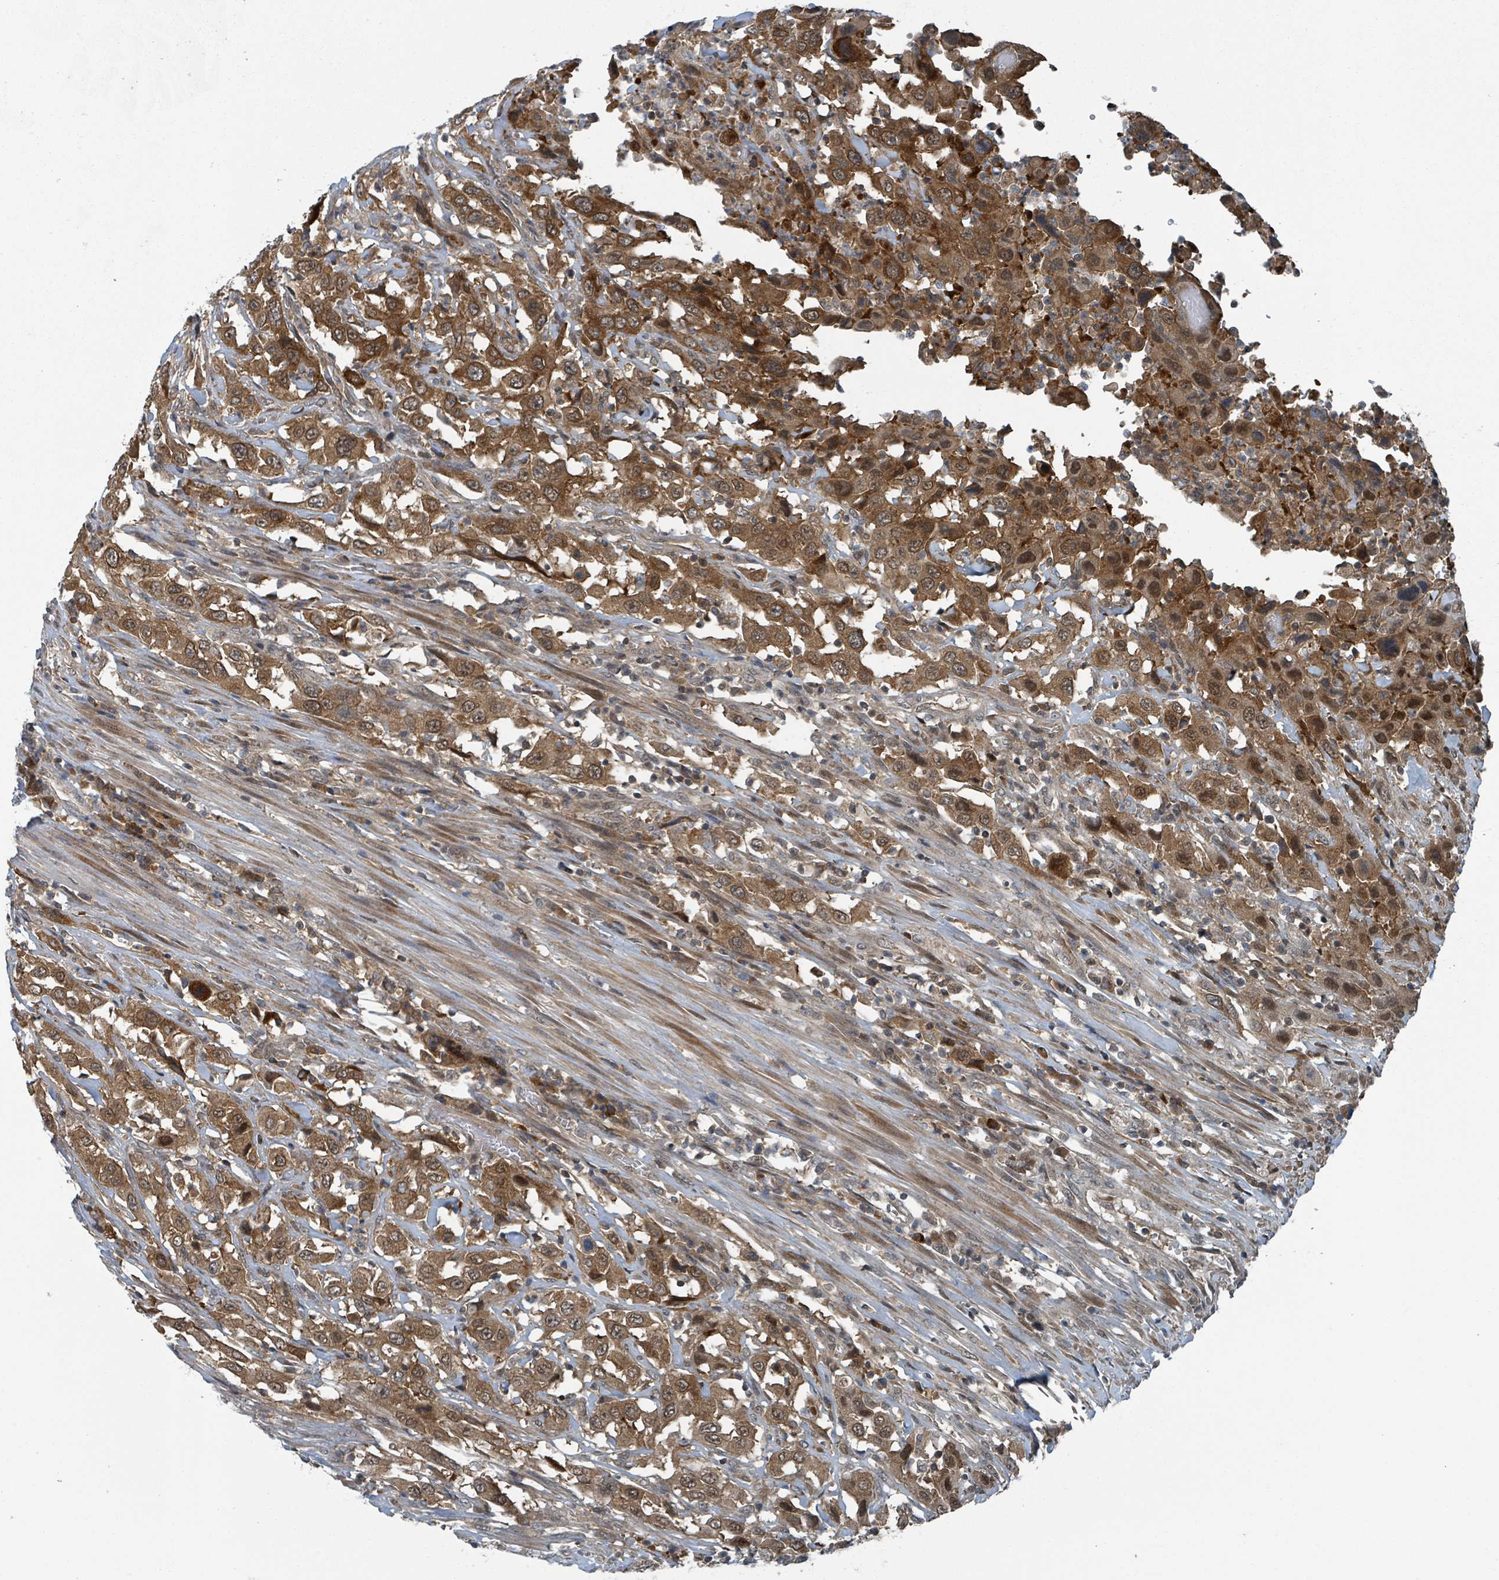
{"staining": {"intensity": "strong", "quantity": ">75%", "location": "cytoplasmic/membranous,nuclear"}, "tissue": "urothelial cancer", "cell_type": "Tumor cells", "image_type": "cancer", "snomed": [{"axis": "morphology", "description": "Urothelial carcinoma, High grade"}, {"axis": "topography", "description": "Urinary bladder"}], "caption": "Tumor cells exhibit high levels of strong cytoplasmic/membranous and nuclear positivity in about >75% of cells in human urothelial cancer.", "gene": "GOLGA7", "patient": {"sex": "male", "age": 61}}